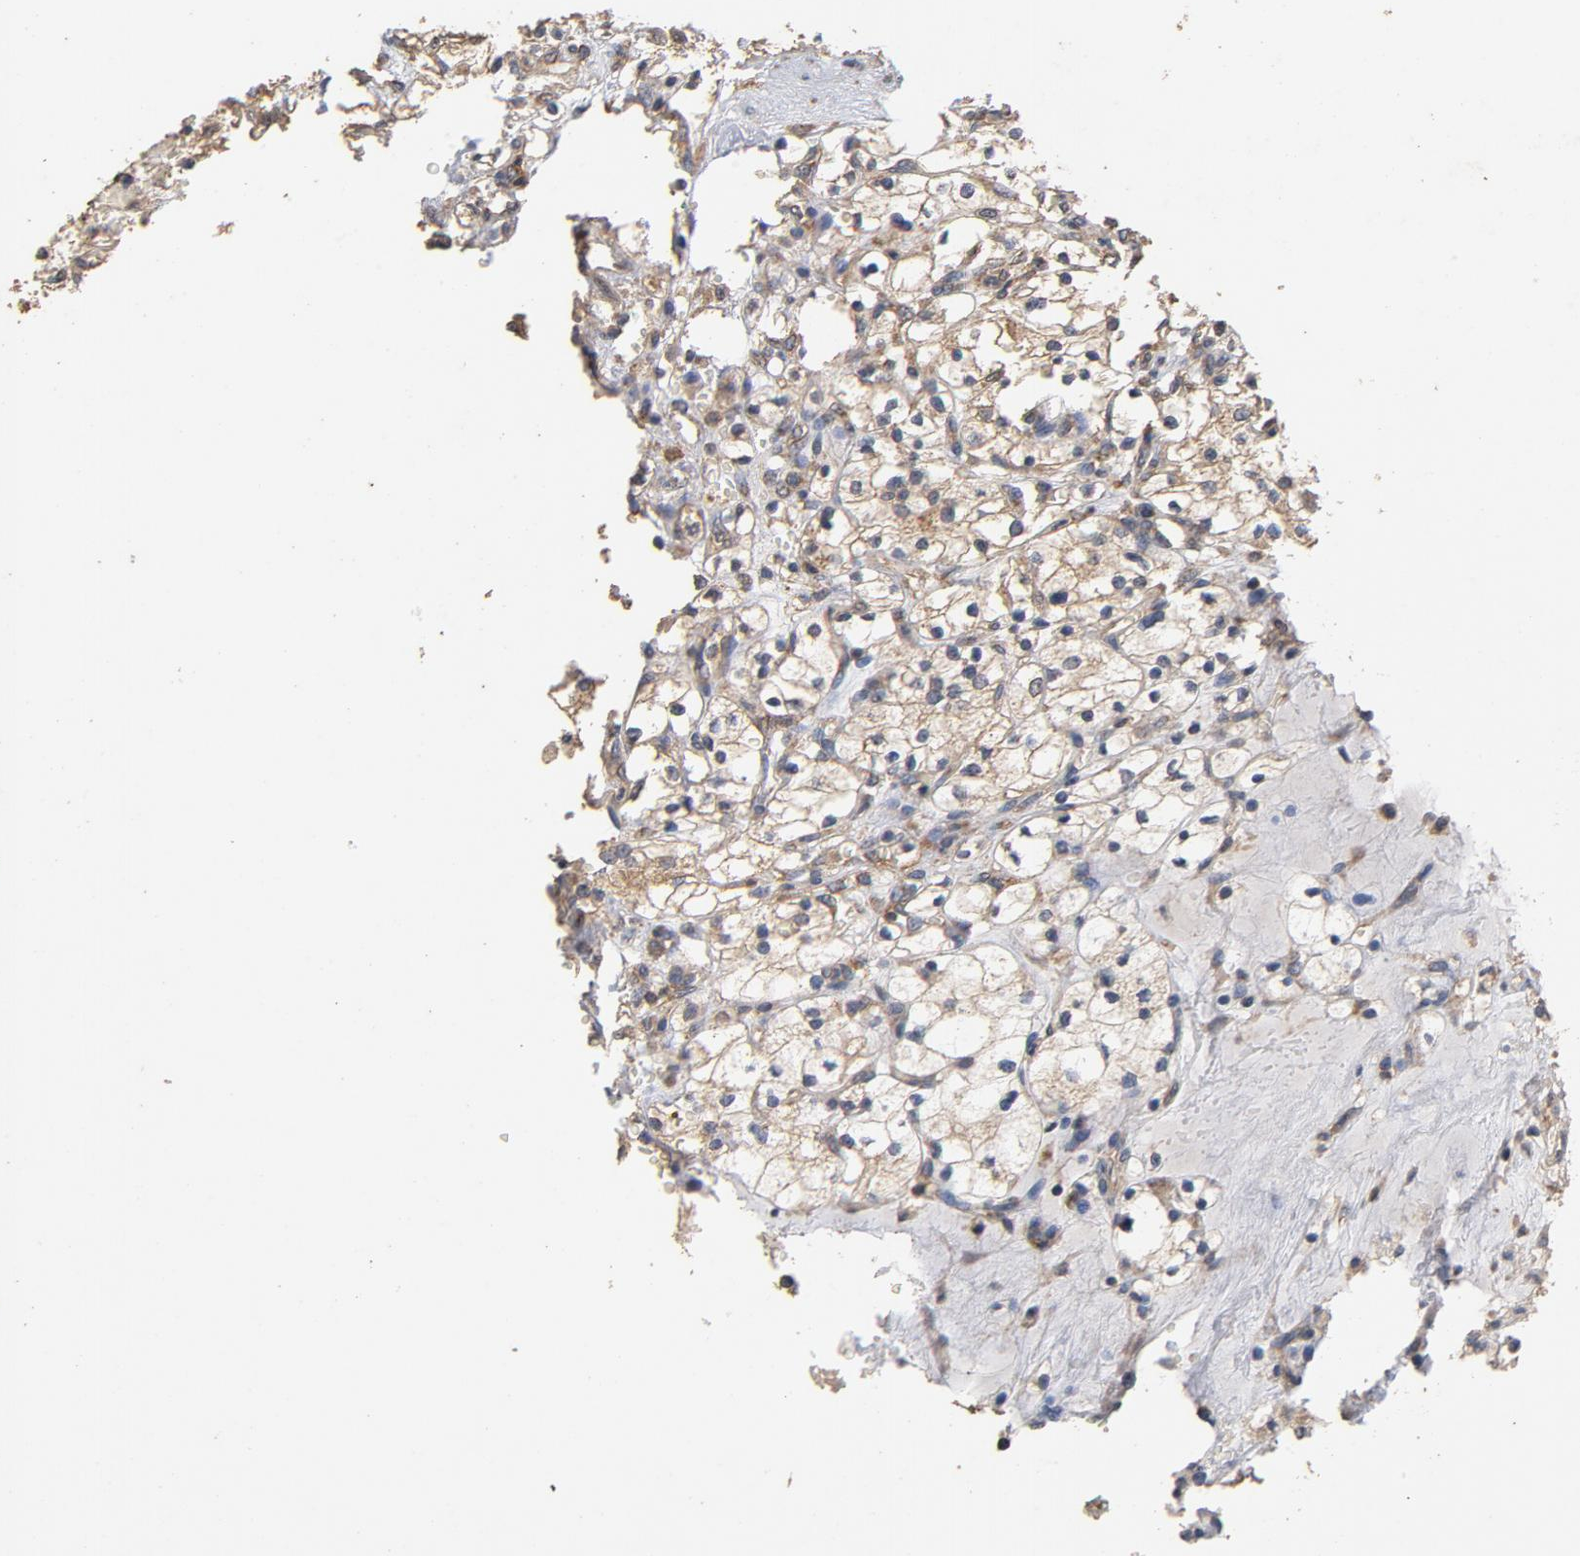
{"staining": {"intensity": "weak", "quantity": ">75%", "location": "cytoplasmic/membranous"}, "tissue": "renal cancer", "cell_type": "Tumor cells", "image_type": "cancer", "snomed": [{"axis": "morphology", "description": "Adenocarcinoma, NOS"}, {"axis": "topography", "description": "Kidney"}], "caption": "Human adenocarcinoma (renal) stained with a protein marker shows weak staining in tumor cells.", "gene": "DDX6", "patient": {"sex": "female", "age": 83}}